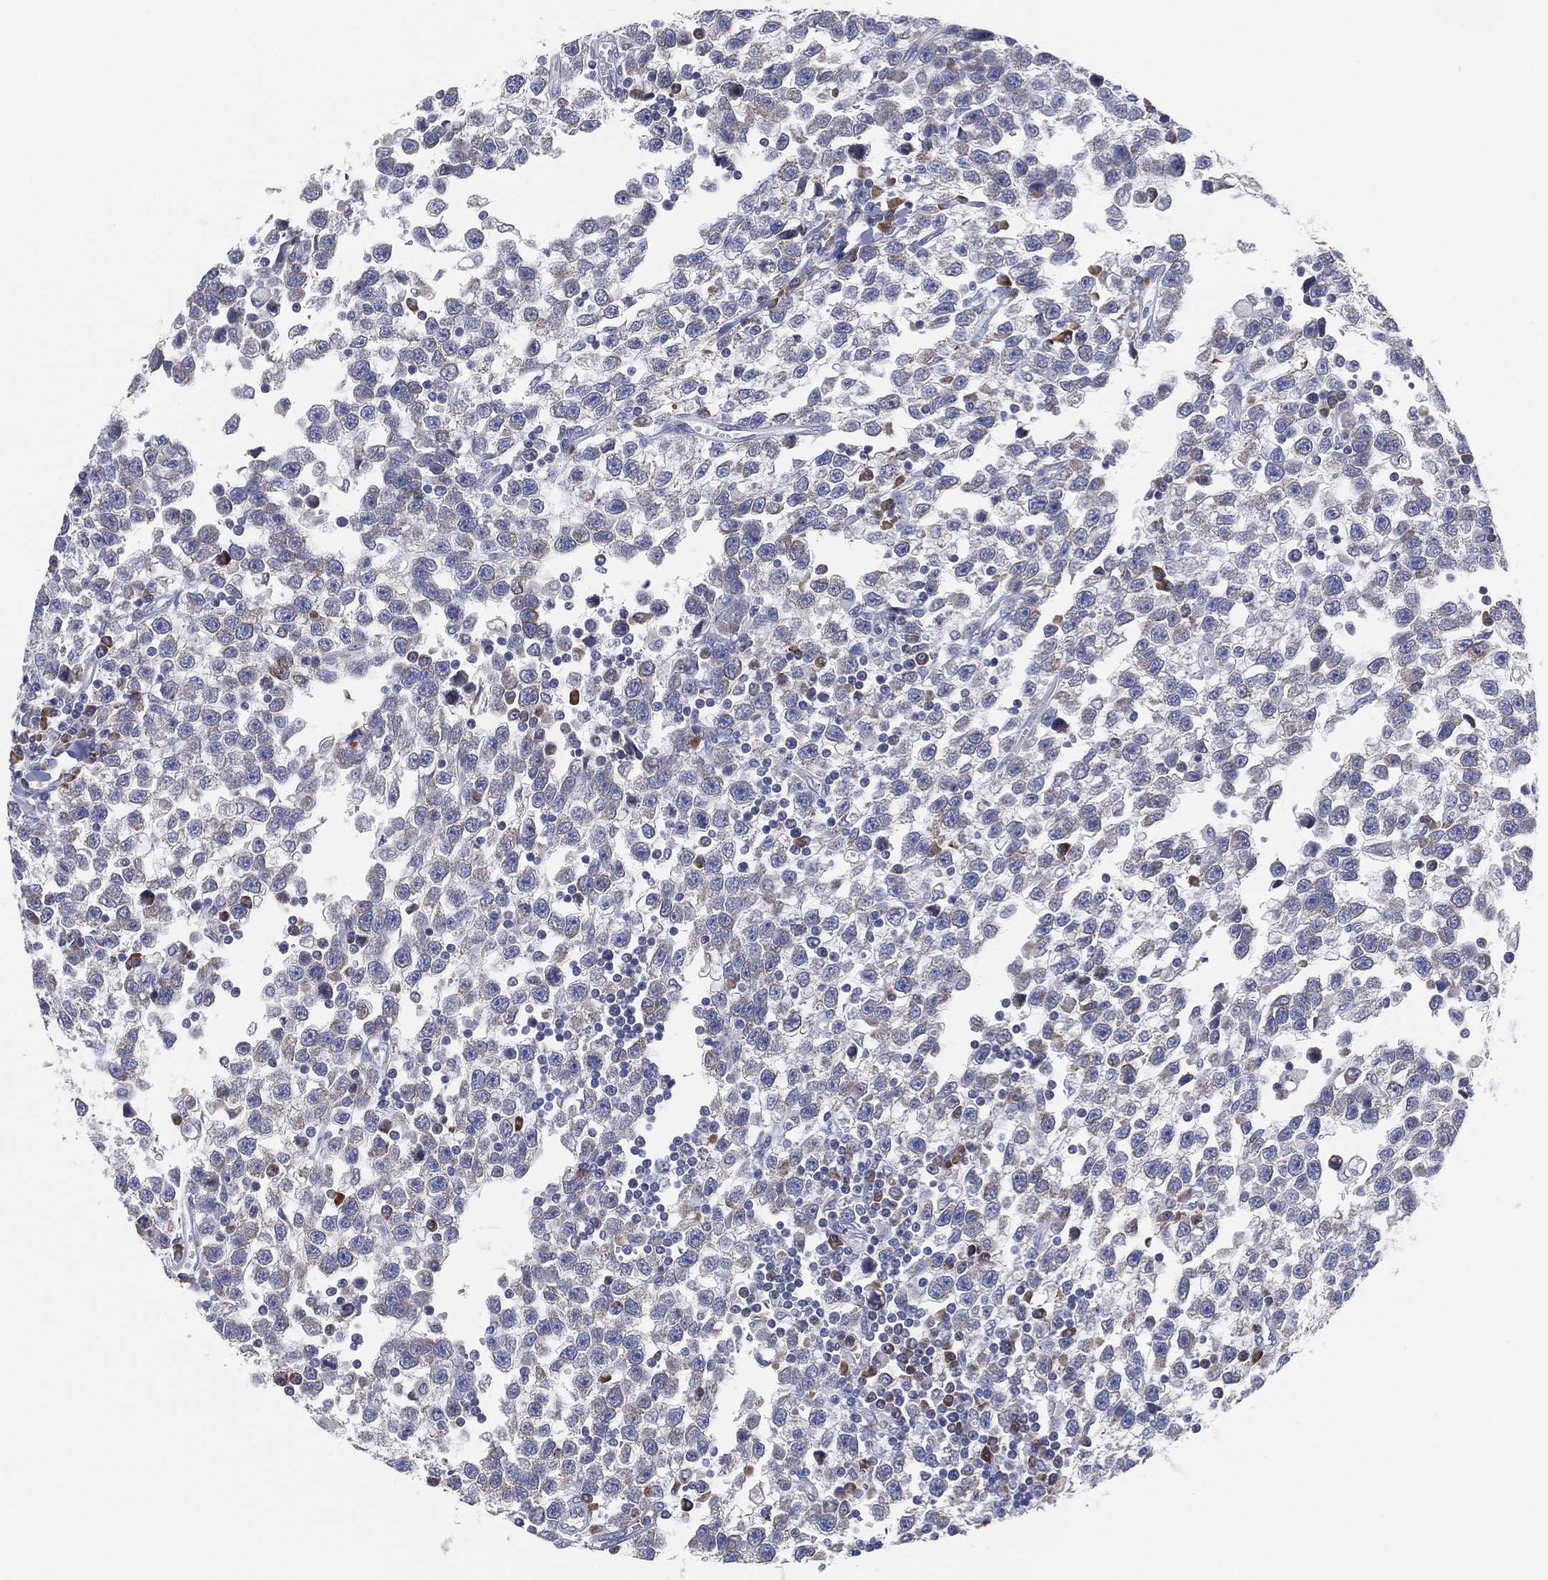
{"staining": {"intensity": "negative", "quantity": "none", "location": "none"}, "tissue": "testis cancer", "cell_type": "Tumor cells", "image_type": "cancer", "snomed": [{"axis": "morphology", "description": "Seminoma, NOS"}, {"axis": "topography", "description": "Testis"}], "caption": "High magnification brightfield microscopy of seminoma (testis) stained with DAB (3,3'-diaminobenzidine) (brown) and counterstained with hematoxylin (blue): tumor cells show no significant staining.", "gene": "TMEM40", "patient": {"sex": "male", "age": 34}}